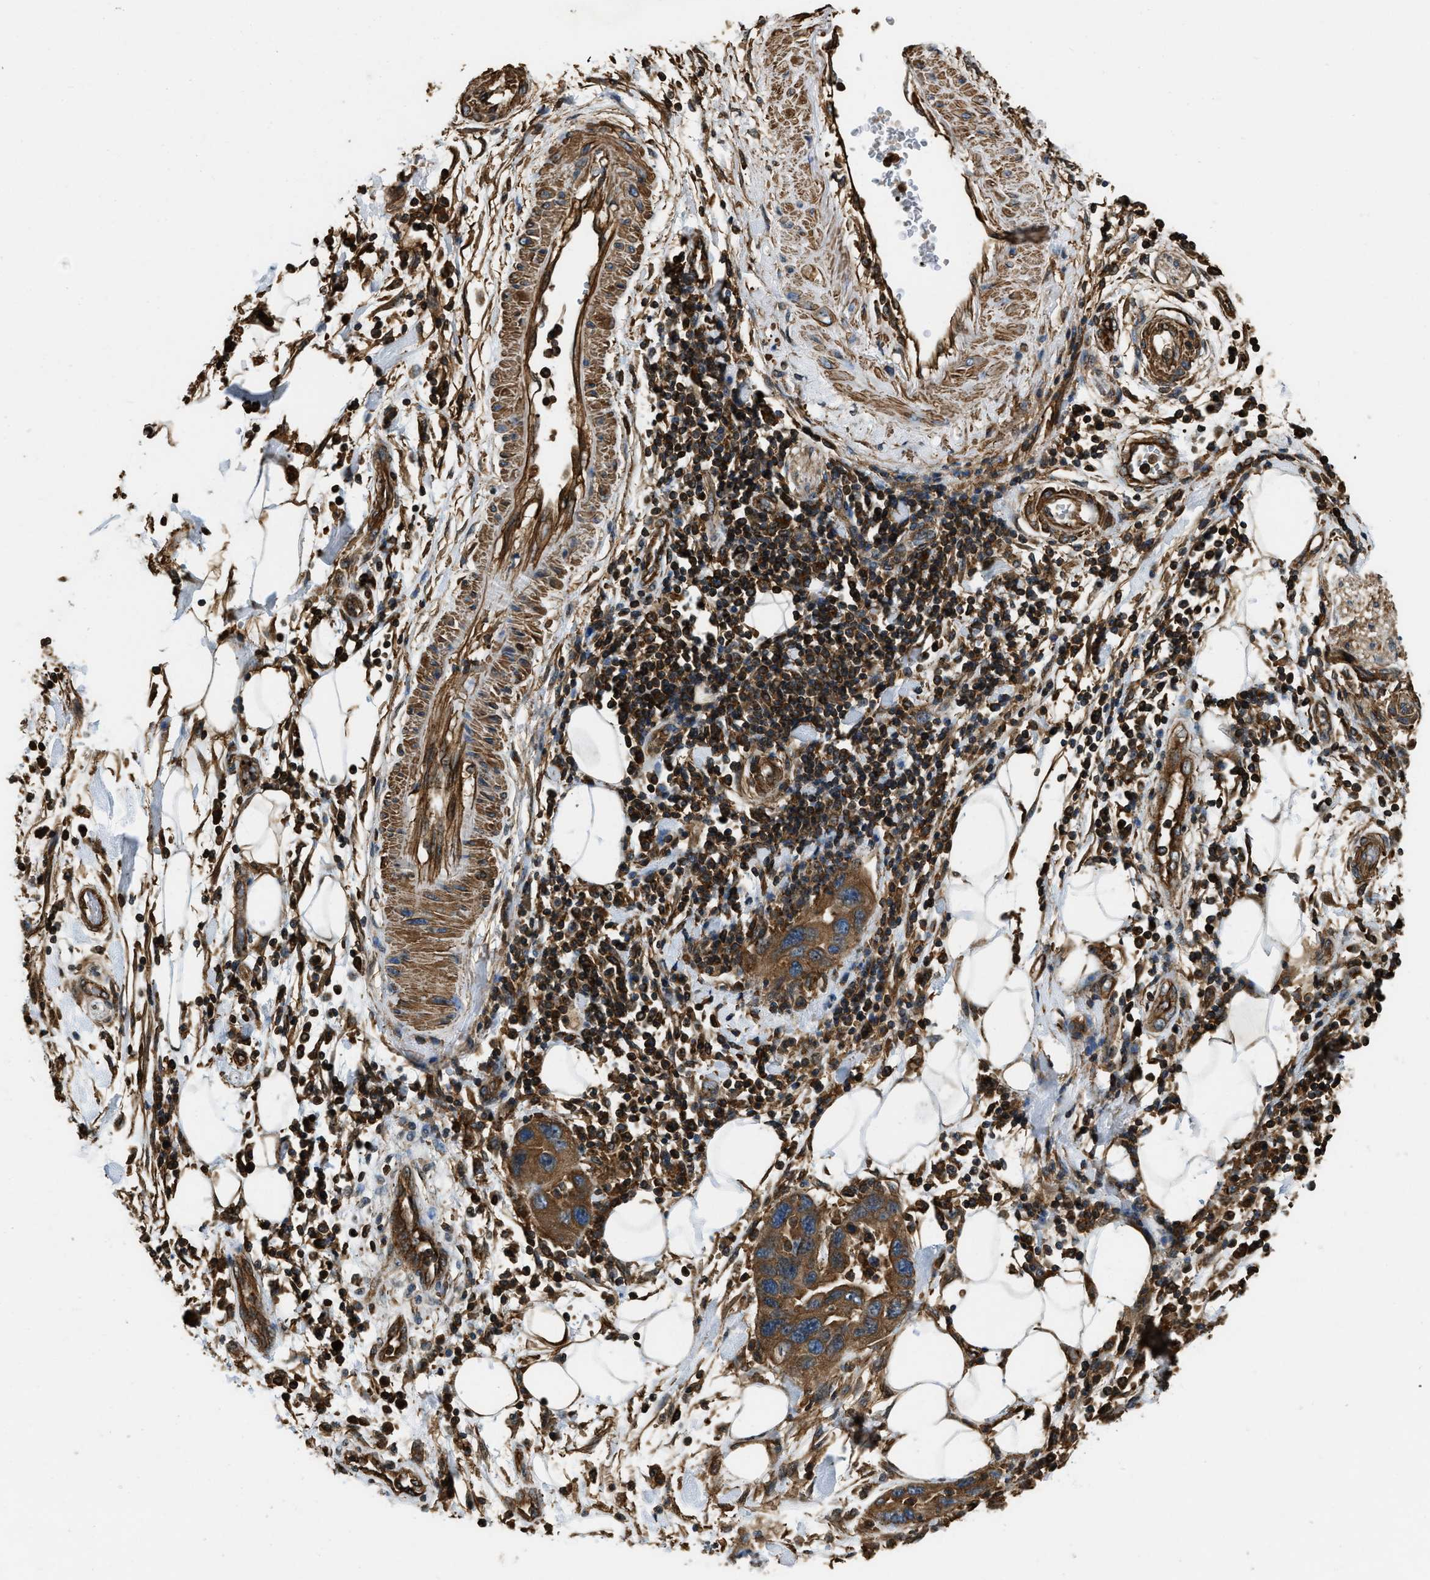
{"staining": {"intensity": "strong", "quantity": ">75%", "location": "cytoplasmic/membranous"}, "tissue": "pancreatic cancer", "cell_type": "Tumor cells", "image_type": "cancer", "snomed": [{"axis": "morphology", "description": "Normal tissue, NOS"}, {"axis": "morphology", "description": "Adenocarcinoma, NOS"}, {"axis": "topography", "description": "Pancreas"}], "caption": "An image showing strong cytoplasmic/membranous staining in approximately >75% of tumor cells in pancreatic cancer (adenocarcinoma), as visualized by brown immunohistochemical staining.", "gene": "YARS1", "patient": {"sex": "female", "age": 71}}